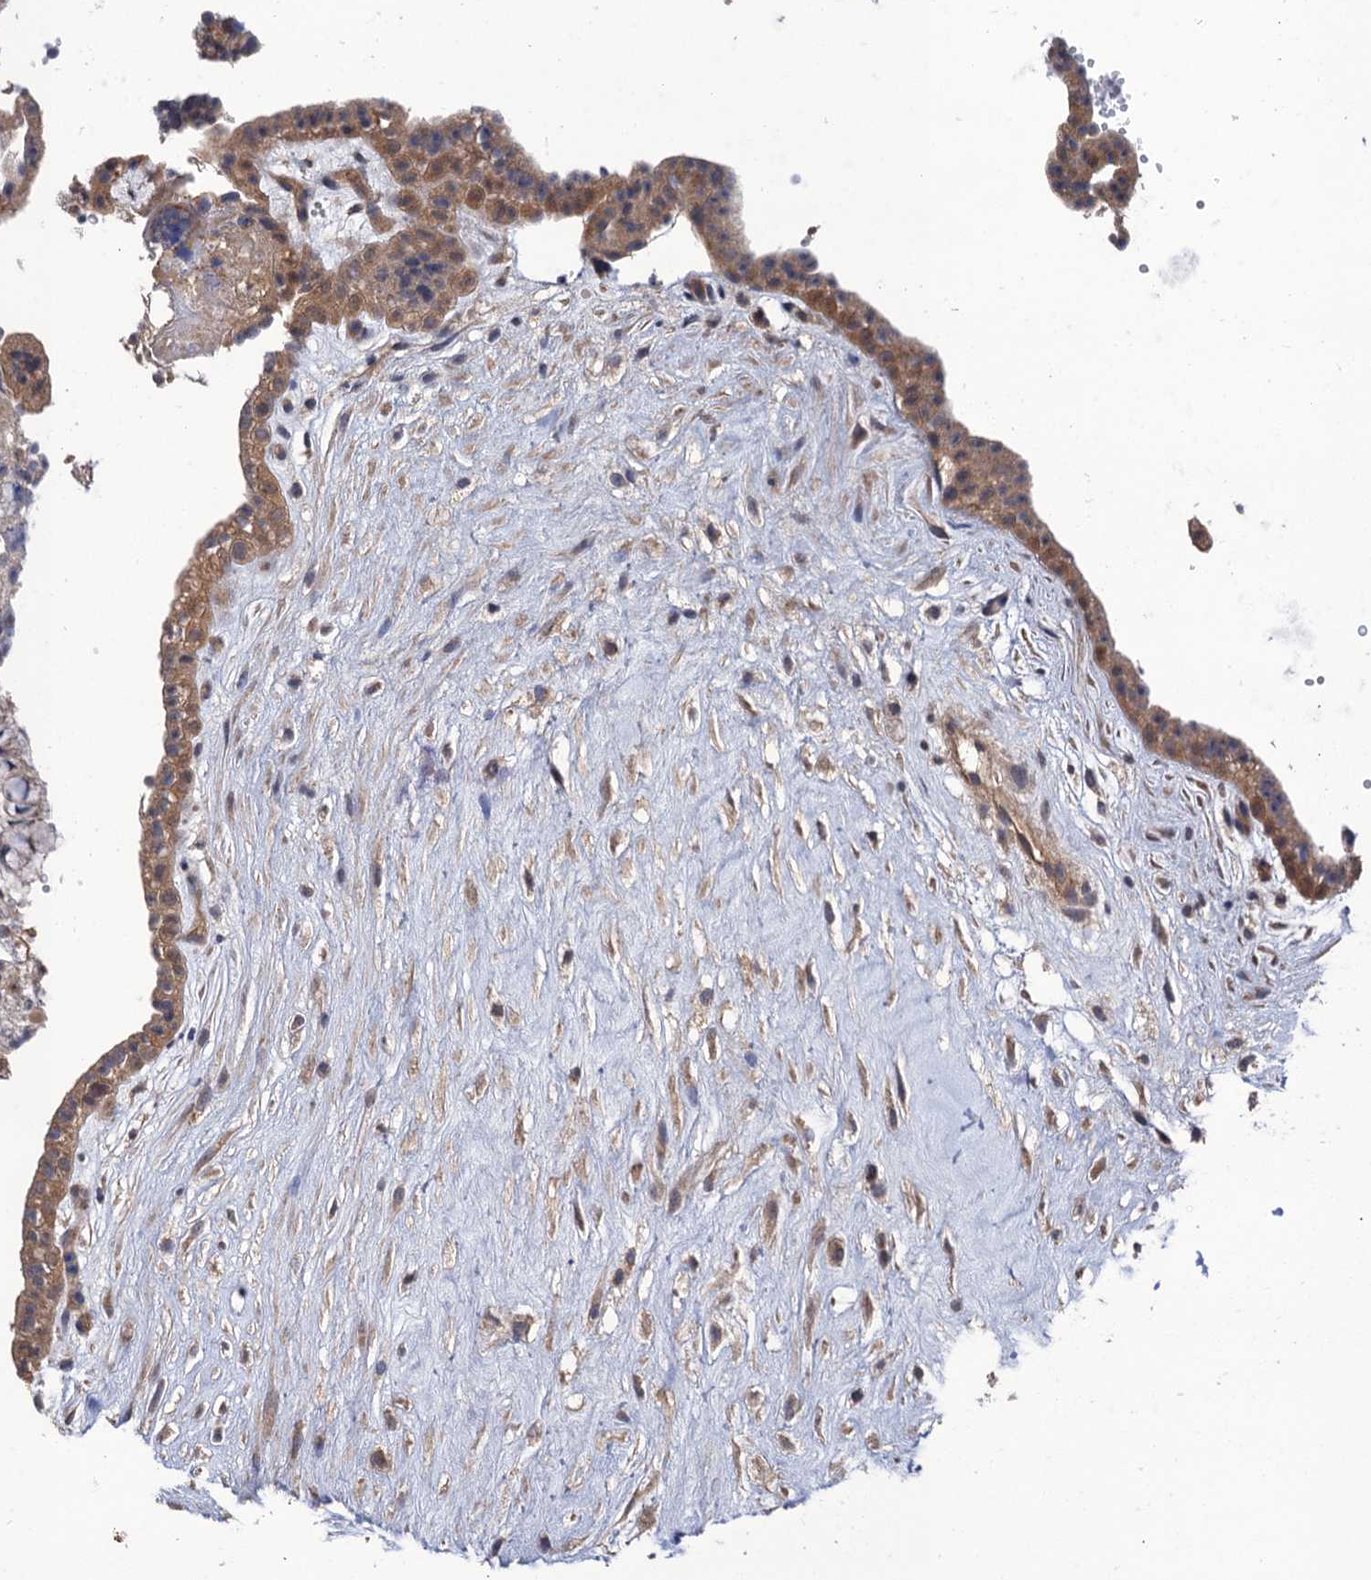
{"staining": {"intensity": "weak", "quantity": ">75%", "location": "cytoplasmic/membranous"}, "tissue": "placenta", "cell_type": "Decidual cells", "image_type": "normal", "snomed": [{"axis": "morphology", "description": "Normal tissue, NOS"}, {"axis": "topography", "description": "Placenta"}], "caption": "Protein expression analysis of normal placenta demonstrates weak cytoplasmic/membranous positivity in about >75% of decidual cells. The staining was performed using DAB (3,3'-diaminobenzidine) to visualize the protein expression in brown, while the nuclei were stained in blue with hematoxylin (Magnification: 20x).", "gene": "DGKA", "patient": {"sex": "female", "age": 18}}